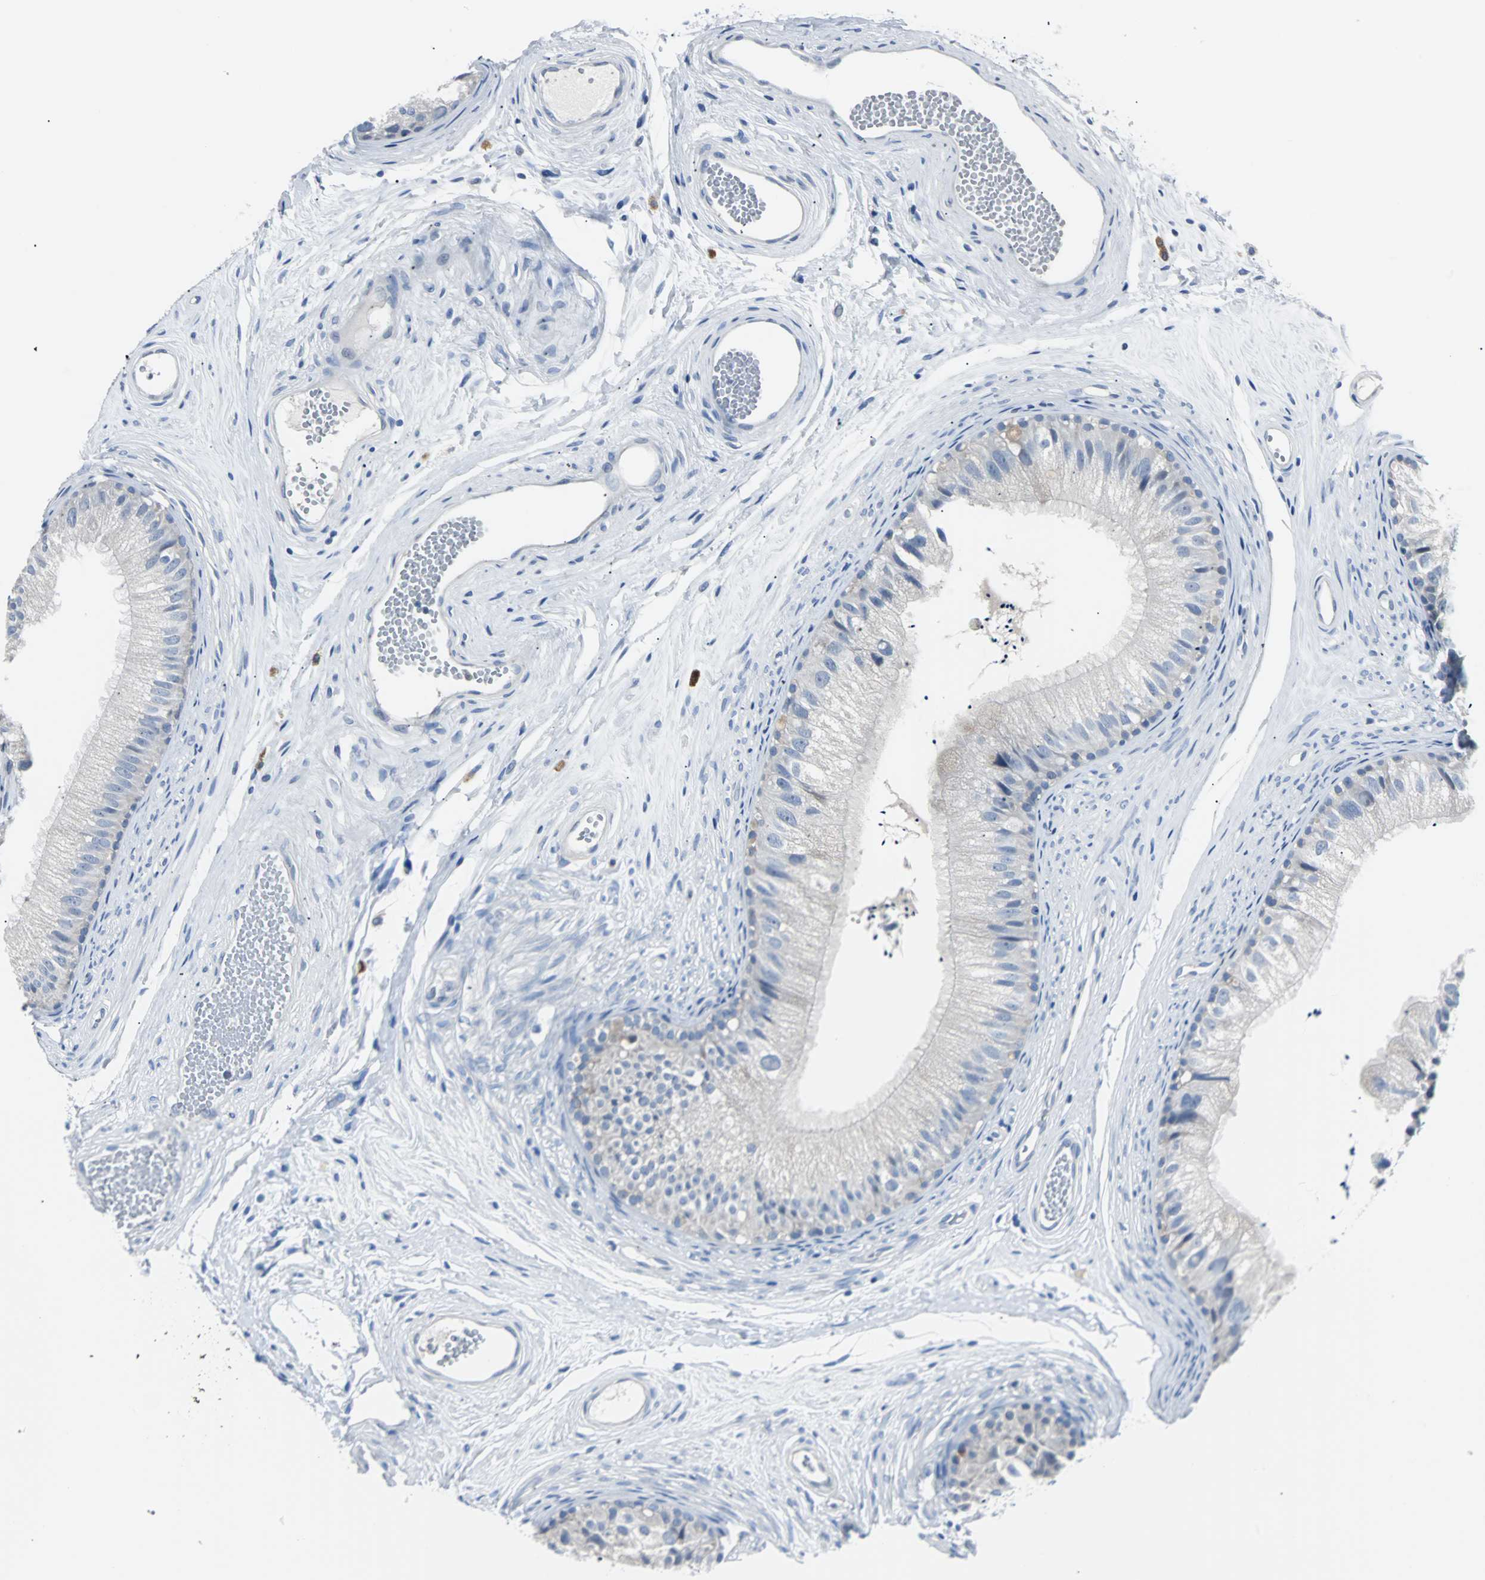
{"staining": {"intensity": "moderate", "quantity": "25%-75%", "location": "cytoplasmic/membranous"}, "tissue": "epididymis", "cell_type": "Glandular cells", "image_type": "normal", "snomed": [{"axis": "morphology", "description": "Normal tissue, NOS"}, {"axis": "topography", "description": "Epididymis"}], "caption": "A histopathology image showing moderate cytoplasmic/membranous staining in about 25%-75% of glandular cells in benign epididymis, as visualized by brown immunohistochemical staining.", "gene": "RASA1", "patient": {"sex": "male", "age": 56}}